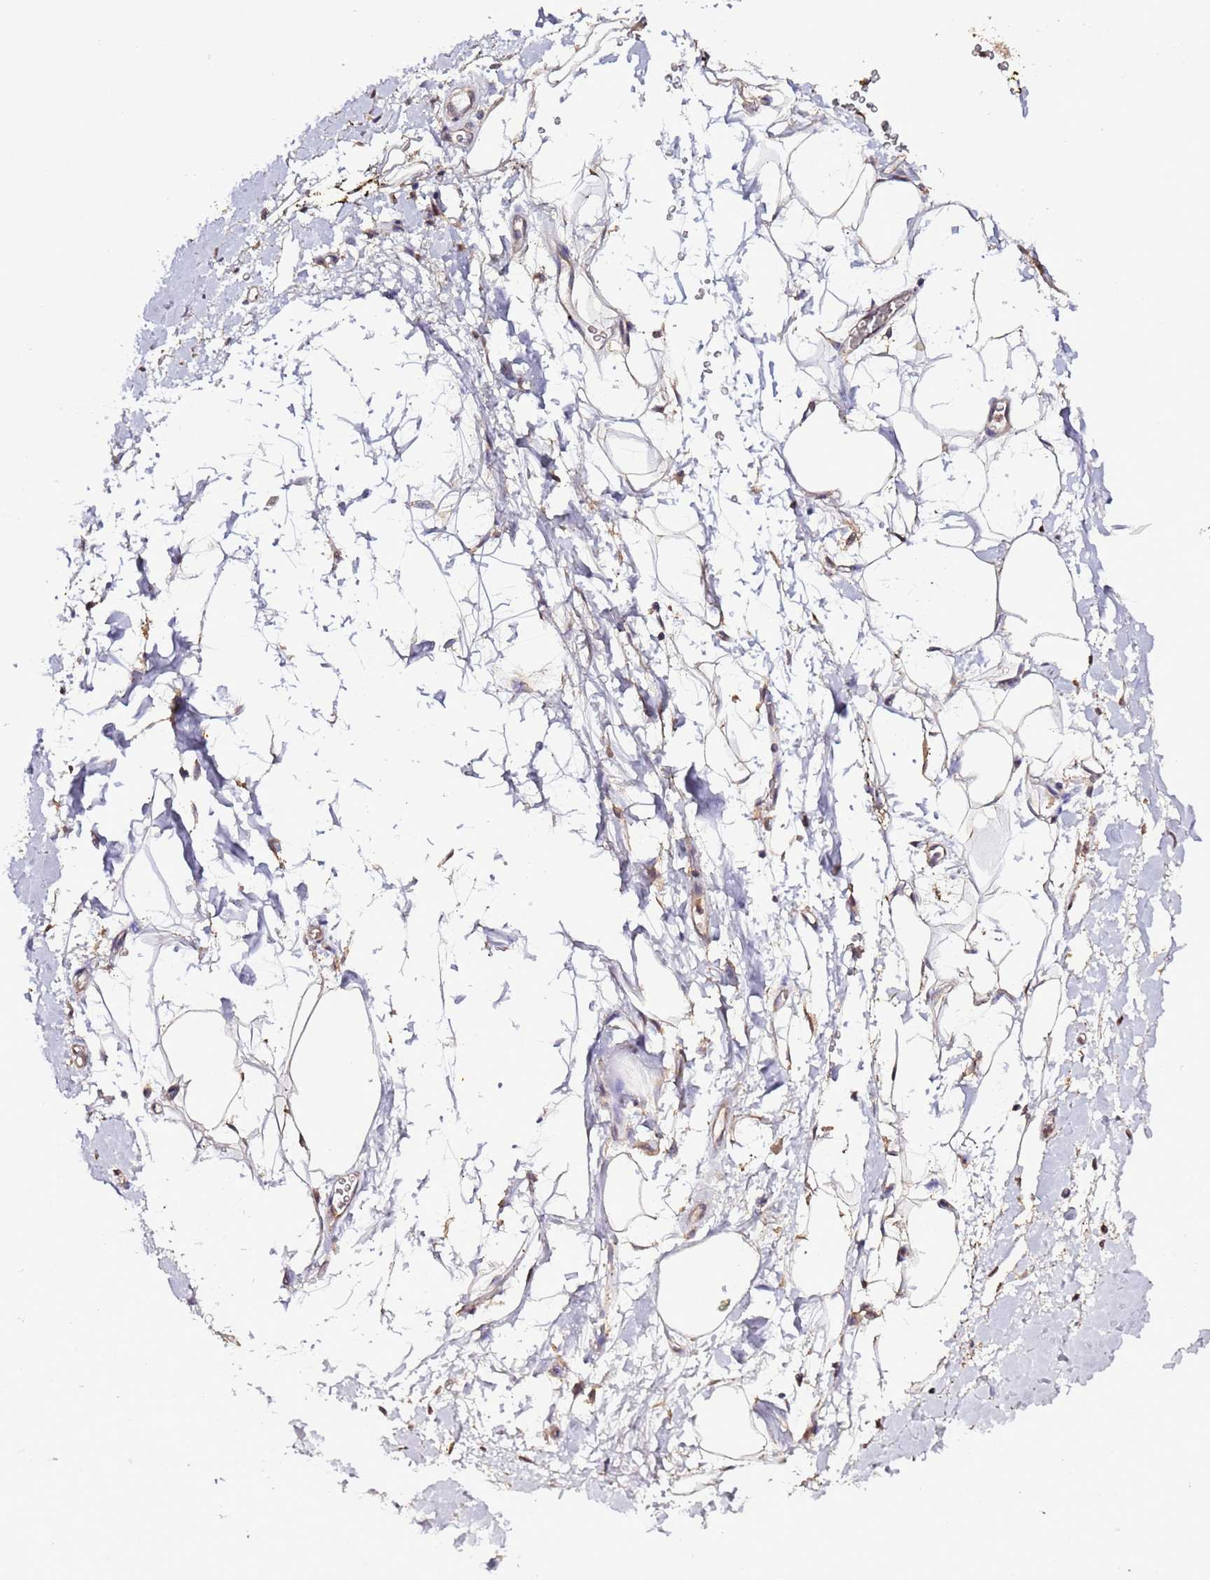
{"staining": {"intensity": "negative", "quantity": "none", "location": "none"}, "tissue": "adipose tissue", "cell_type": "Adipocytes", "image_type": "normal", "snomed": [{"axis": "morphology", "description": "Normal tissue, NOS"}, {"axis": "morphology", "description": "Adenocarcinoma, NOS"}, {"axis": "topography", "description": "Pancreas"}, {"axis": "topography", "description": "Peripheral nerve tissue"}], "caption": "A photomicrograph of adipose tissue stained for a protein displays no brown staining in adipocytes. (DAB (3,3'-diaminobenzidine) immunohistochemistry visualized using brightfield microscopy, high magnification).", "gene": "SLC41A3", "patient": {"sex": "male", "age": 59}}